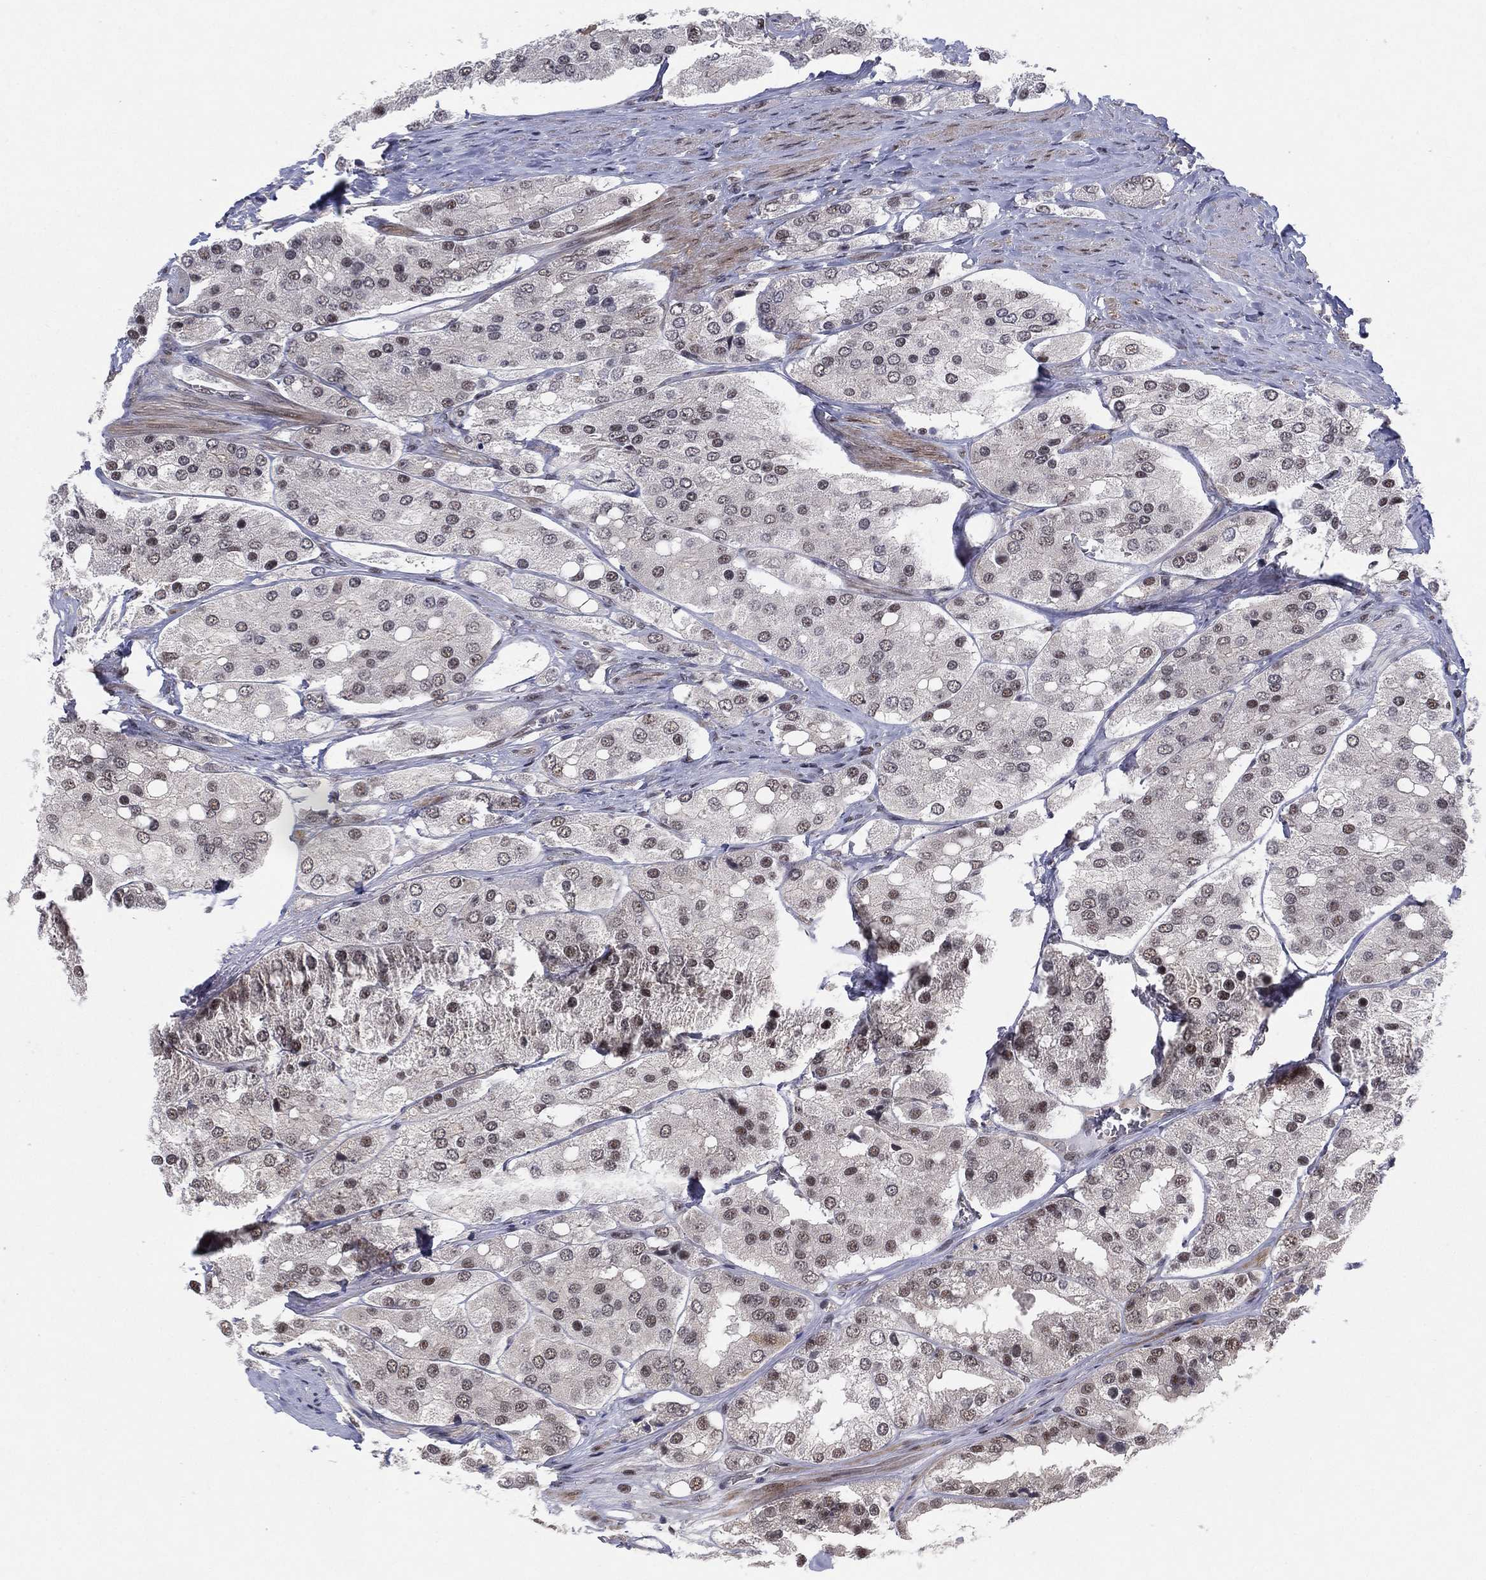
{"staining": {"intensity": "weak", "quantity": "<25%", "location": "nuclear"}, "tissue": "prostate cancer", "cell_type": "Tumor cells", "image_type": "cancer", "snomed": [{"axis": "morphology", "description": "Adenocarcinoma, Low grade"}, {"axis": "topography", "description": "Prostate"}], "caption": "Immunohistochemistry (IHC) micrograph of human prostate cancer (adenocarcinoma (low-grade)) stained for a protein (brown), which reveals no positivity in tumor cells.", "gene": "DGCR8", "patient": {"sex": "male", "age": 69}}